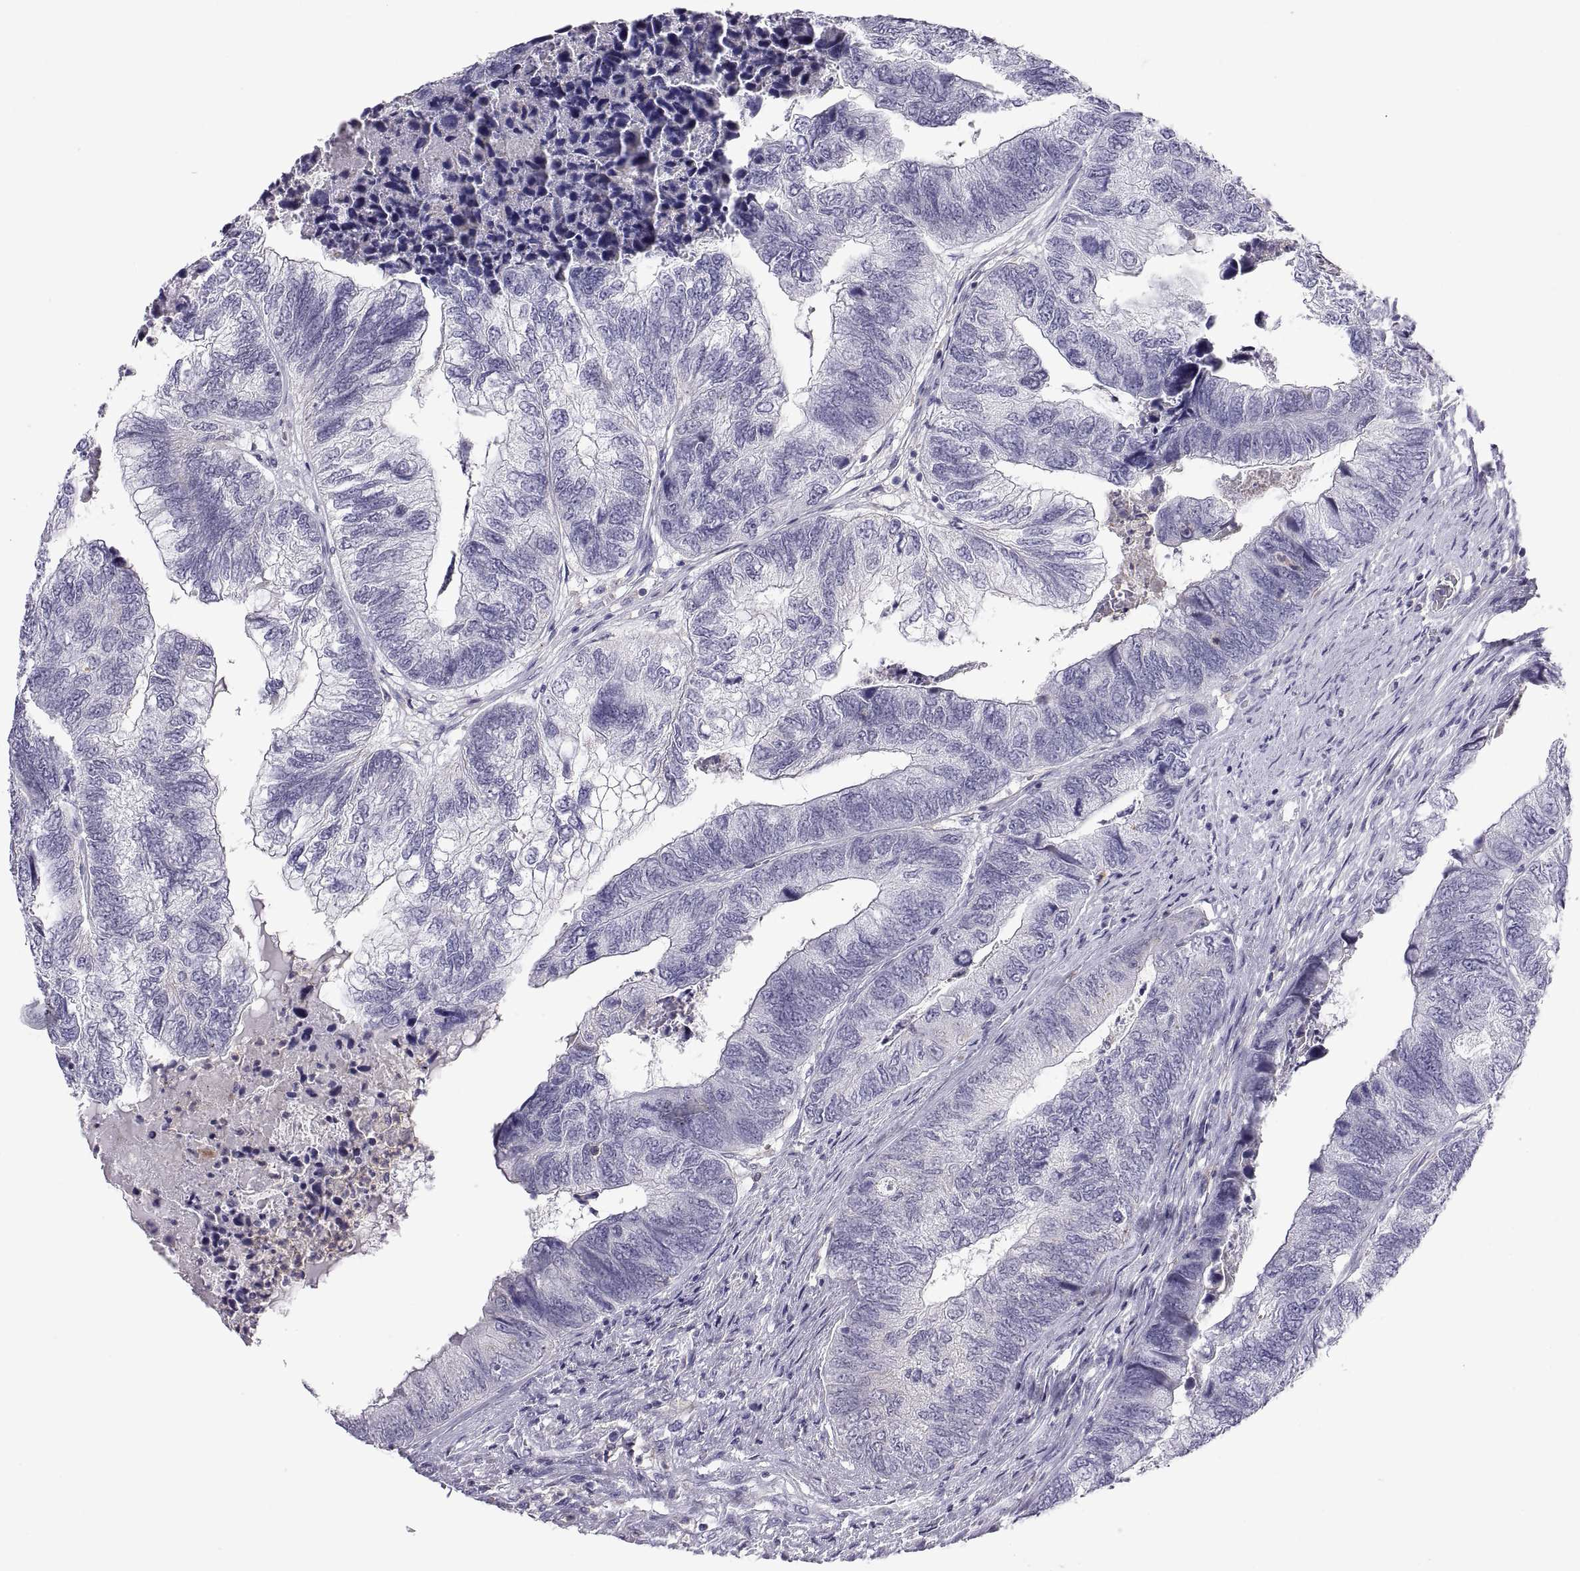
{"staining": {"intensity": "negative", "quantity": "none", "location": "none"}, "tissue": "colorectal cancer", "cell_type": "Tumor cells", "image_type": "cancer", "snomed": [{"axis": "morphology", "description": "Adenocarcinoma, NOS"}, {"axis": "topography", "description": "Colon"}], "caption": "High magnification brightfield microscopy of colorectal cancer (adenocarcinoma) stained with DAB (3,3'-diaminobenzidine) (brown) and counterstained with hematoxylin (blue): tumor cells show no significant expression.", "gene": "RGS19", "patient": {"sex": "female", "age": 67}}